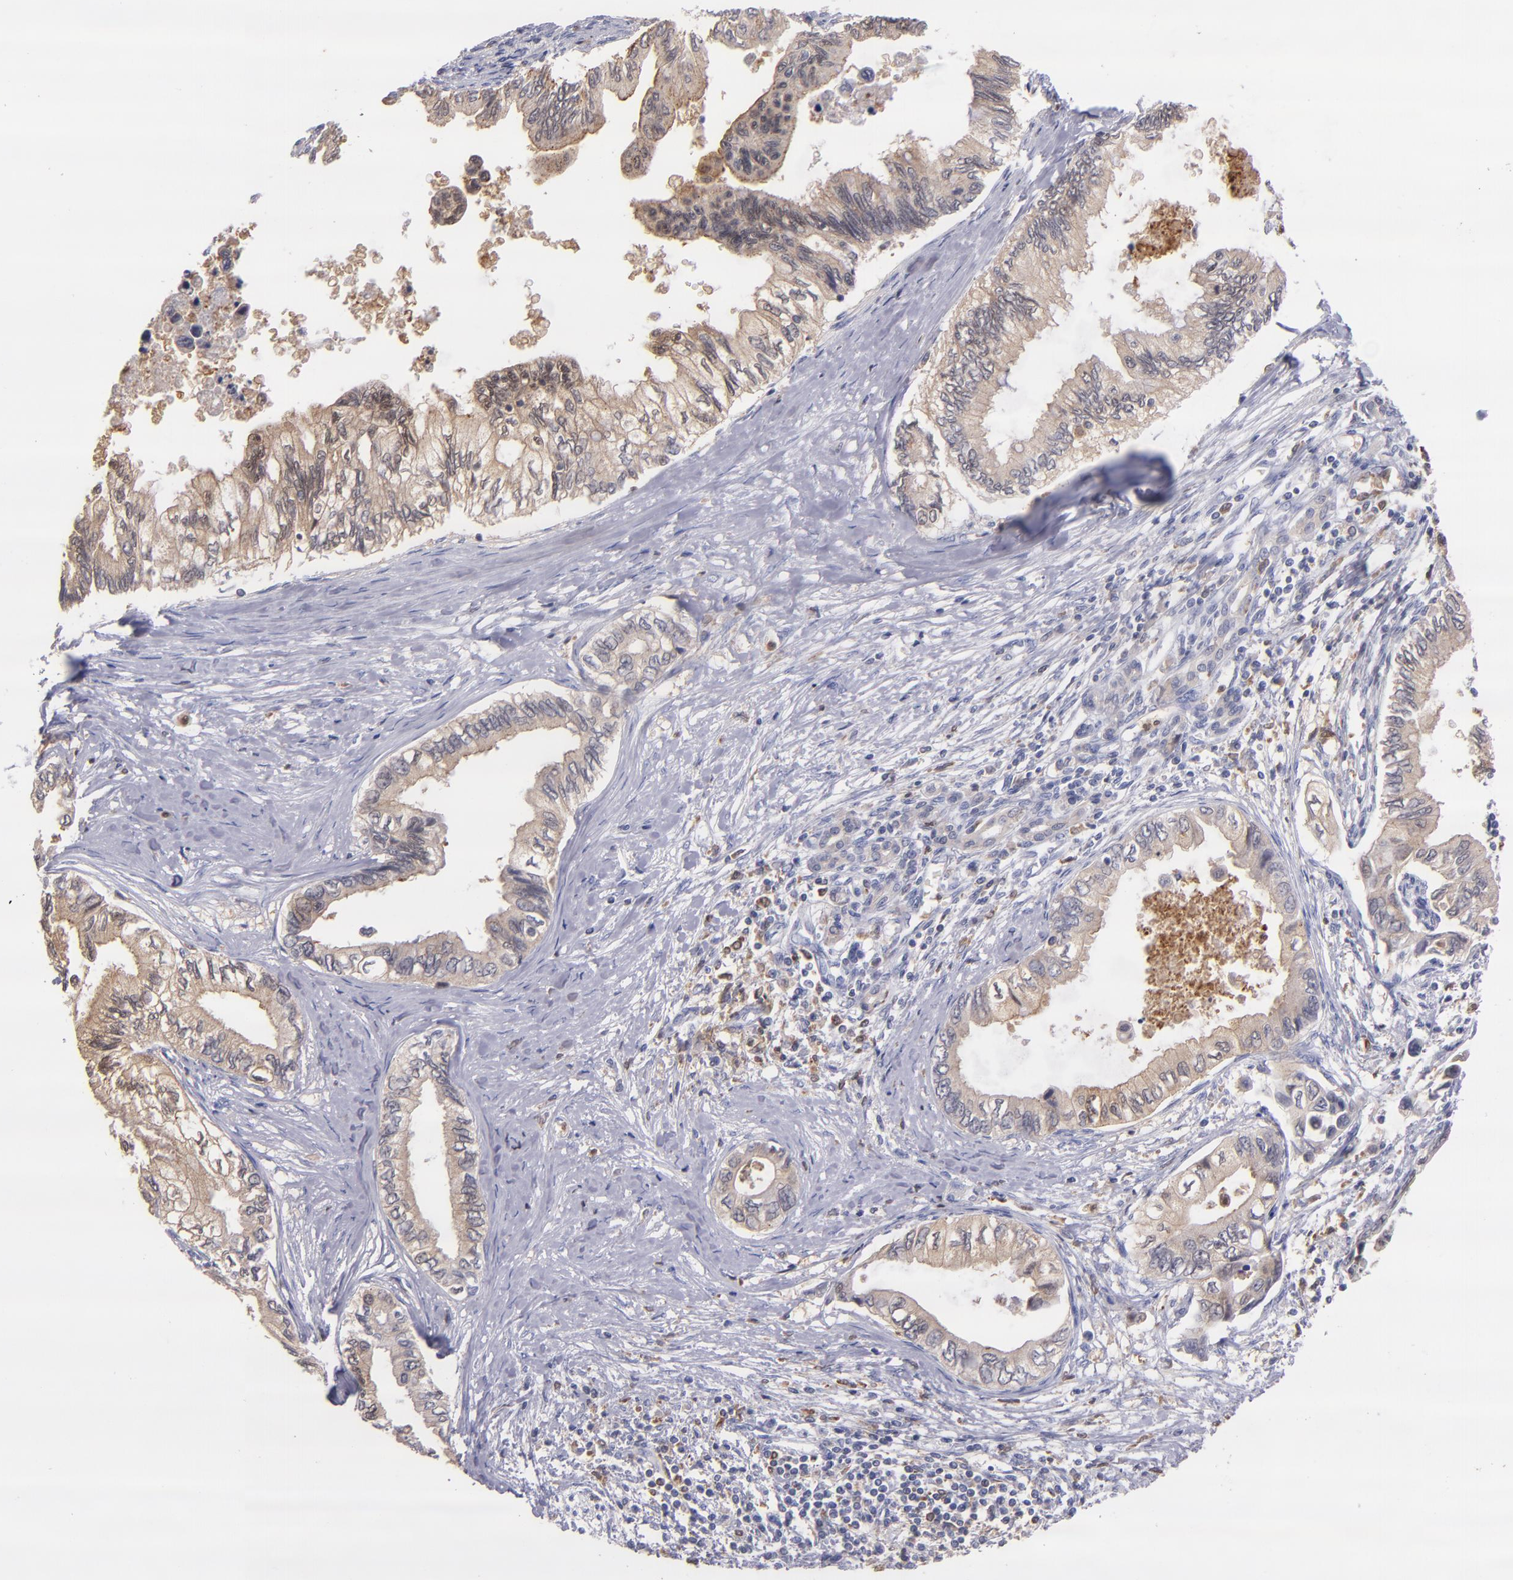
{"staining": {"intensity": "weak", "quantity": "<25%", "location": "cytoplasmic/membranous"}, "tissue": "pancreatic cancer", "cell_type": "Tumor cells", "image_type": "cancer", "snomed": [{"axis": "morphology", "description": "Adenocarcinoma, NOS"}, {"axis": "topography", "description": "Pancreas"}], "caption": "Protein analysis of pancreatic adenocarcinoma demonstrates no significant staining in tumor cells.", "gene": "PRKCD", "patient": {"sex": "female", "age": 66}}